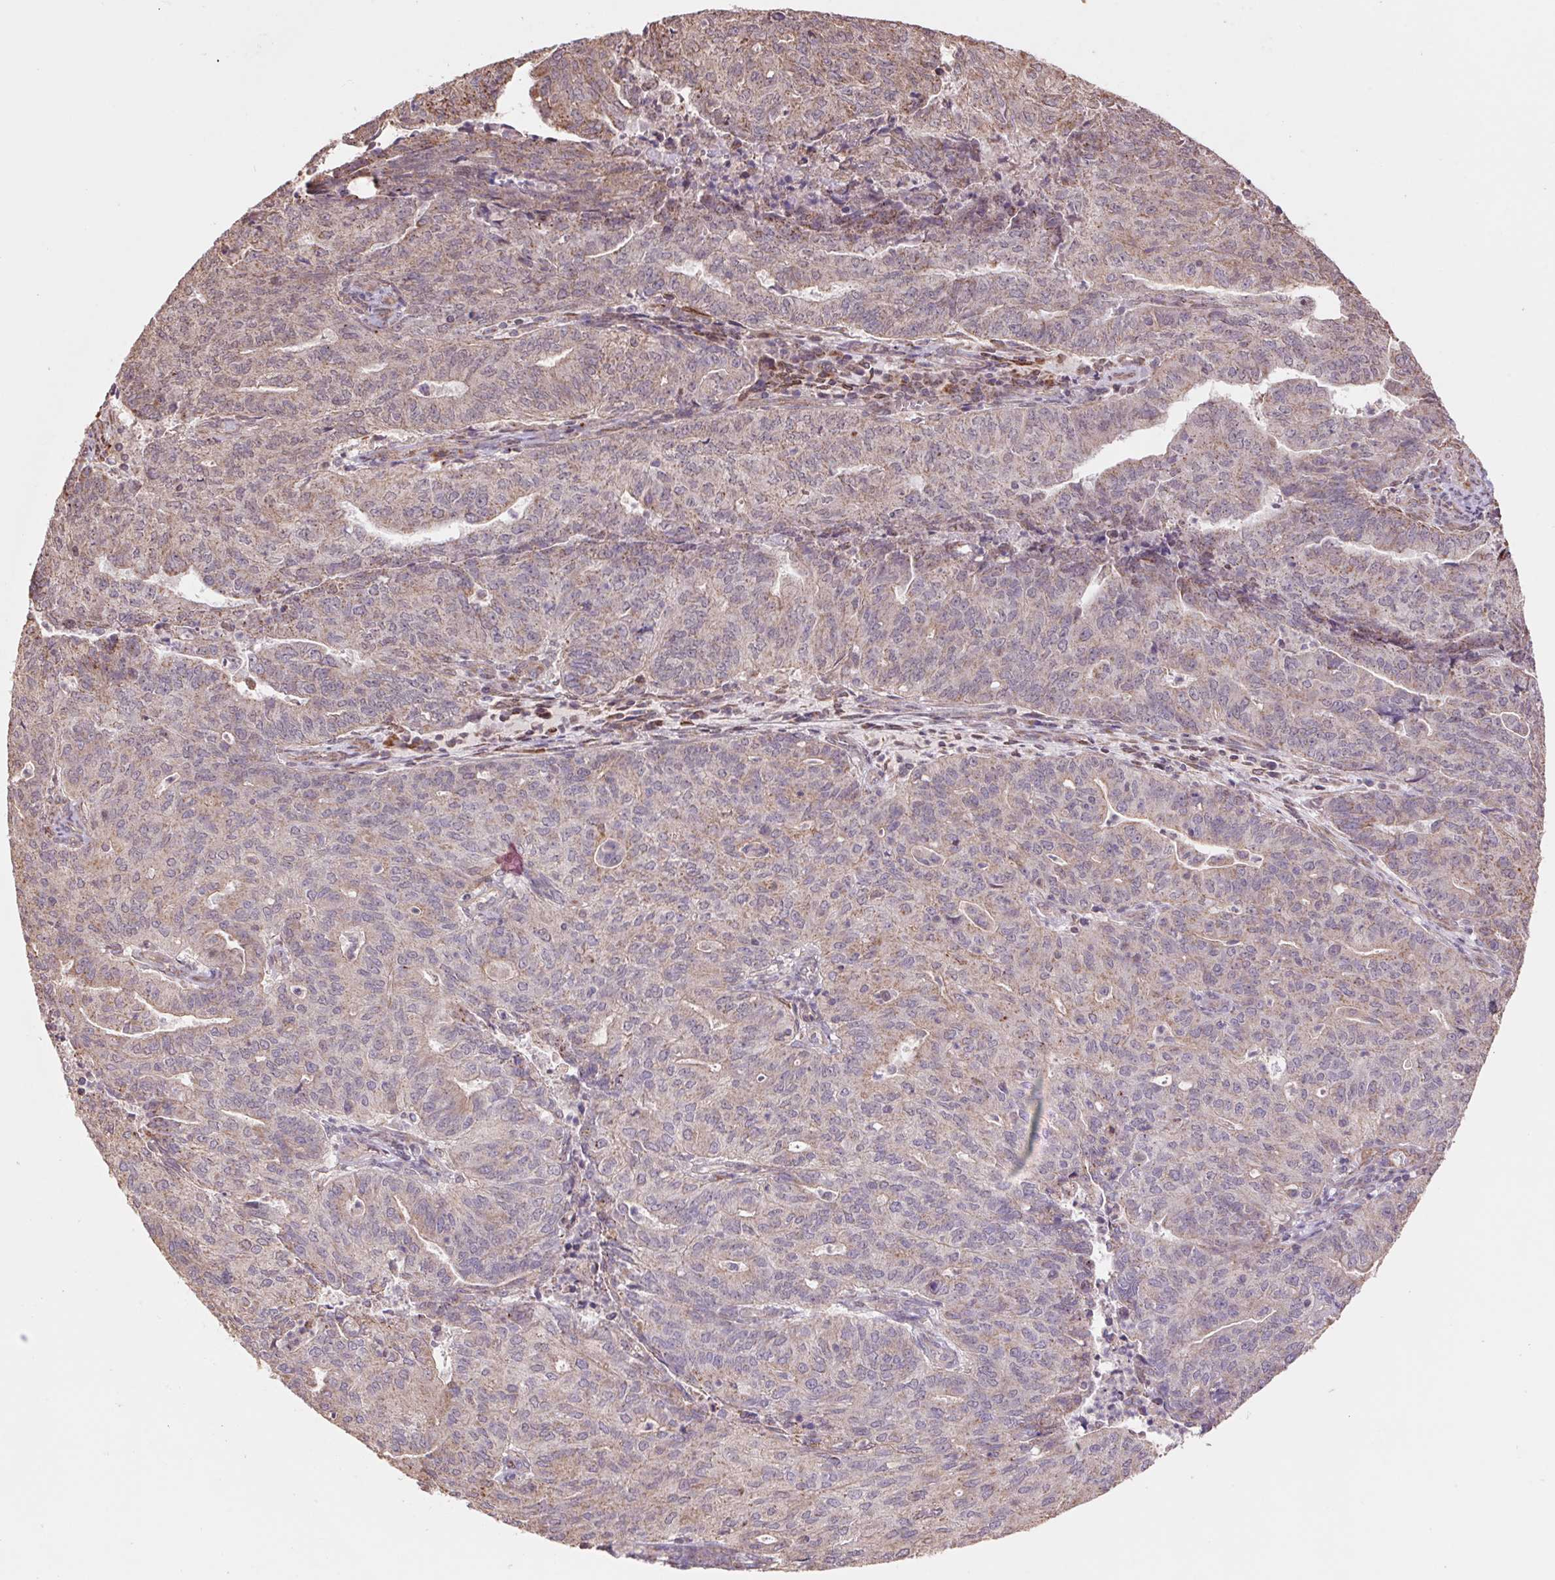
{"staining": {"intensity": "weak", "quantity": "<25%", "location": "cytoplasmic/membranous"}, "tissue": "endometrial cancer", "cell_type": "Tumor cells", "image_type": "cancer", "snomed": [{"axis": "morphology", "description": "Adenocarcinoma, NOS"}, {"axis": "topography", "description": "Endometrium"}], "caption": "High power microscopy histopathology image of an immunohistochemistry (IHC) photomicrograph of endometrial adenocarcinoma, revealing no significant positivity in tumor cells. The staining is performed using DAB brown chromogen with nuclei counter-stained in using hematoxylin.", "gene": "PDHA1", "patient": {"sex": "female", "age": 82}}